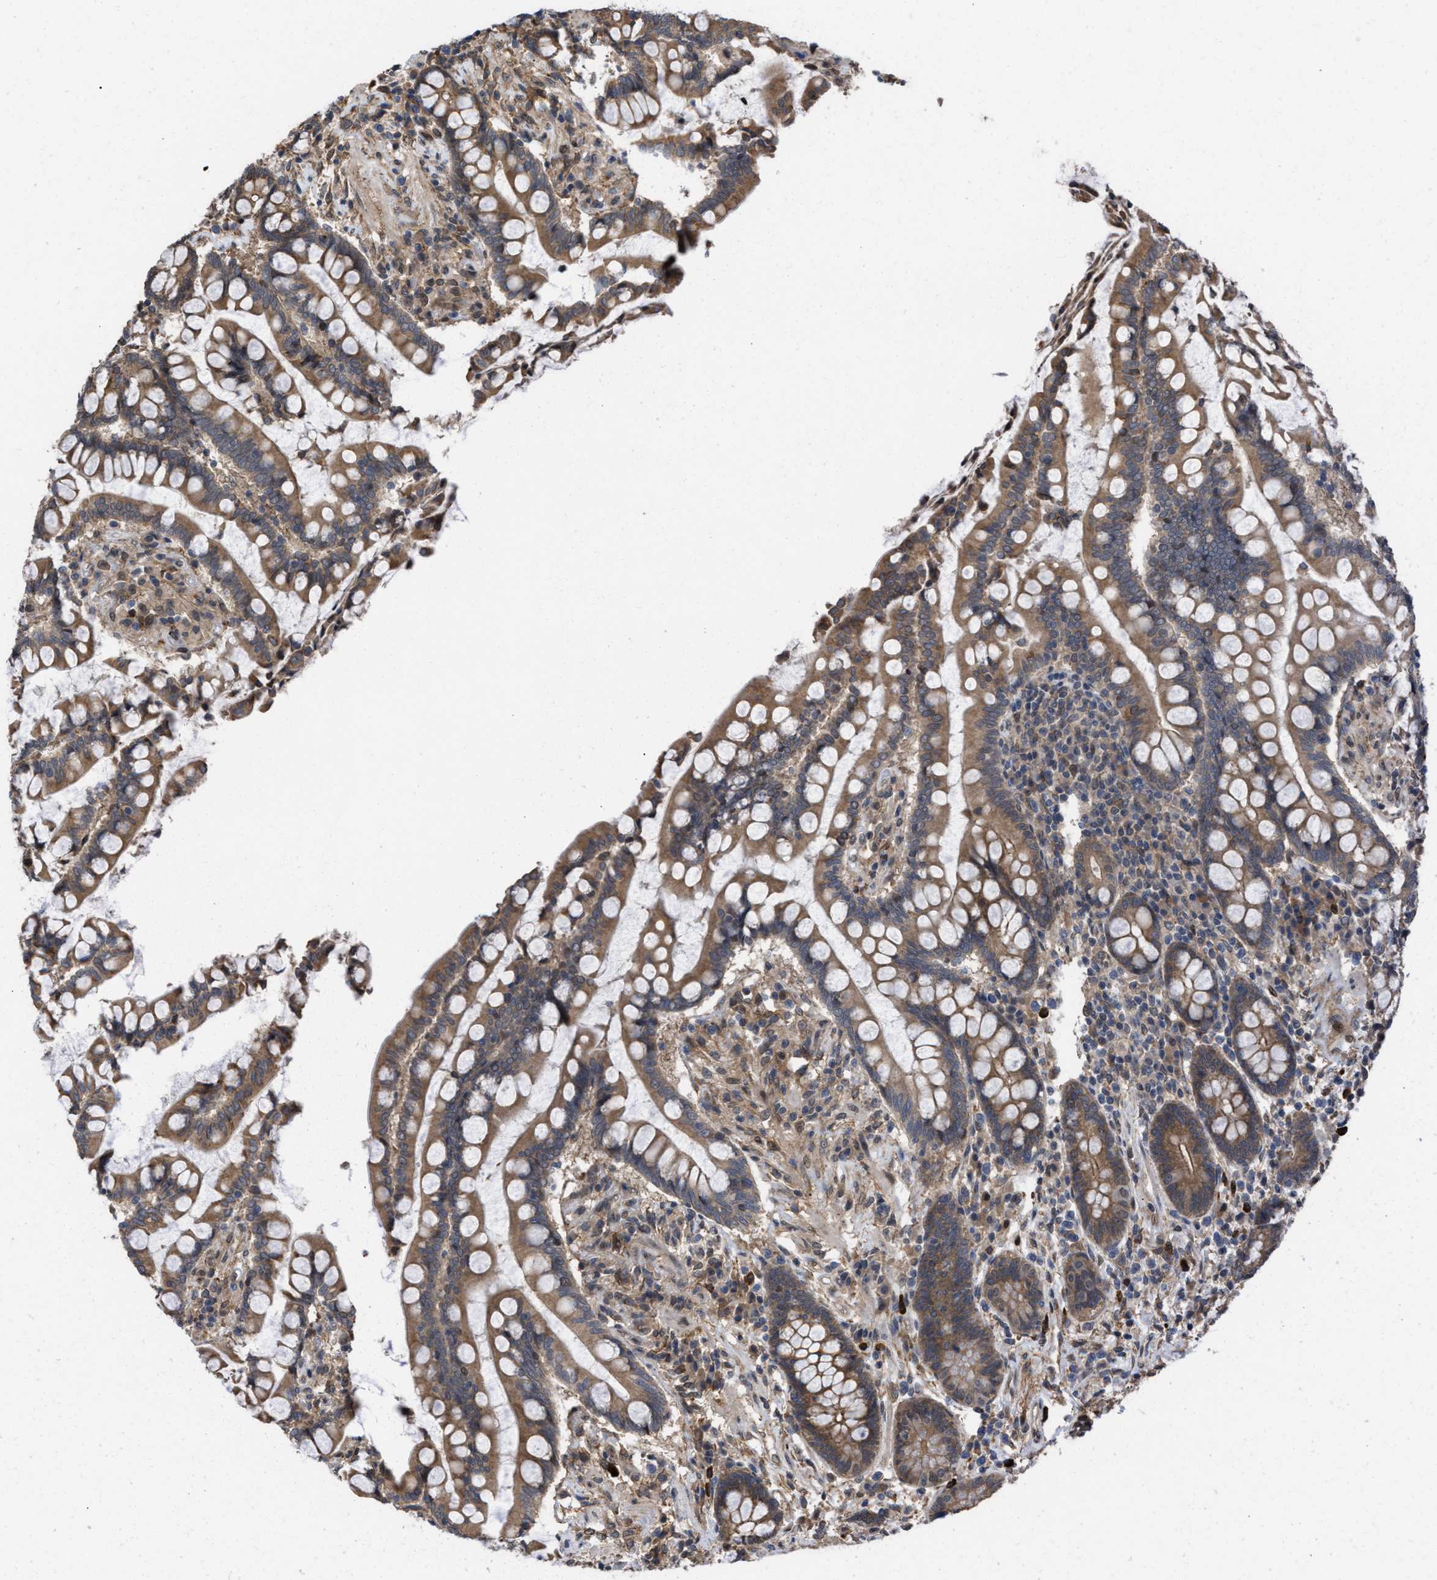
{"staining": {"intensity": "moderate", "quantity": ">75%", "location": "cytoplasmic/membranous,nuclear"}, "tissue": "colon", "cell_type": "Endothelial cells", "image_type": "normal", "snomed": [{"axis": "morphology", "description": "Normal tissue, NOS"}, {"axis": "topography", "description": "Colon"}], "caption": "IHC of benign human colon exhibits medium levels of moderate cytoplasmic/membranous,nuclear staining in approximately >75% of endothelial cells.", "gene": "TP53BP2", "patient": {"sex": "male", "age": 73}}